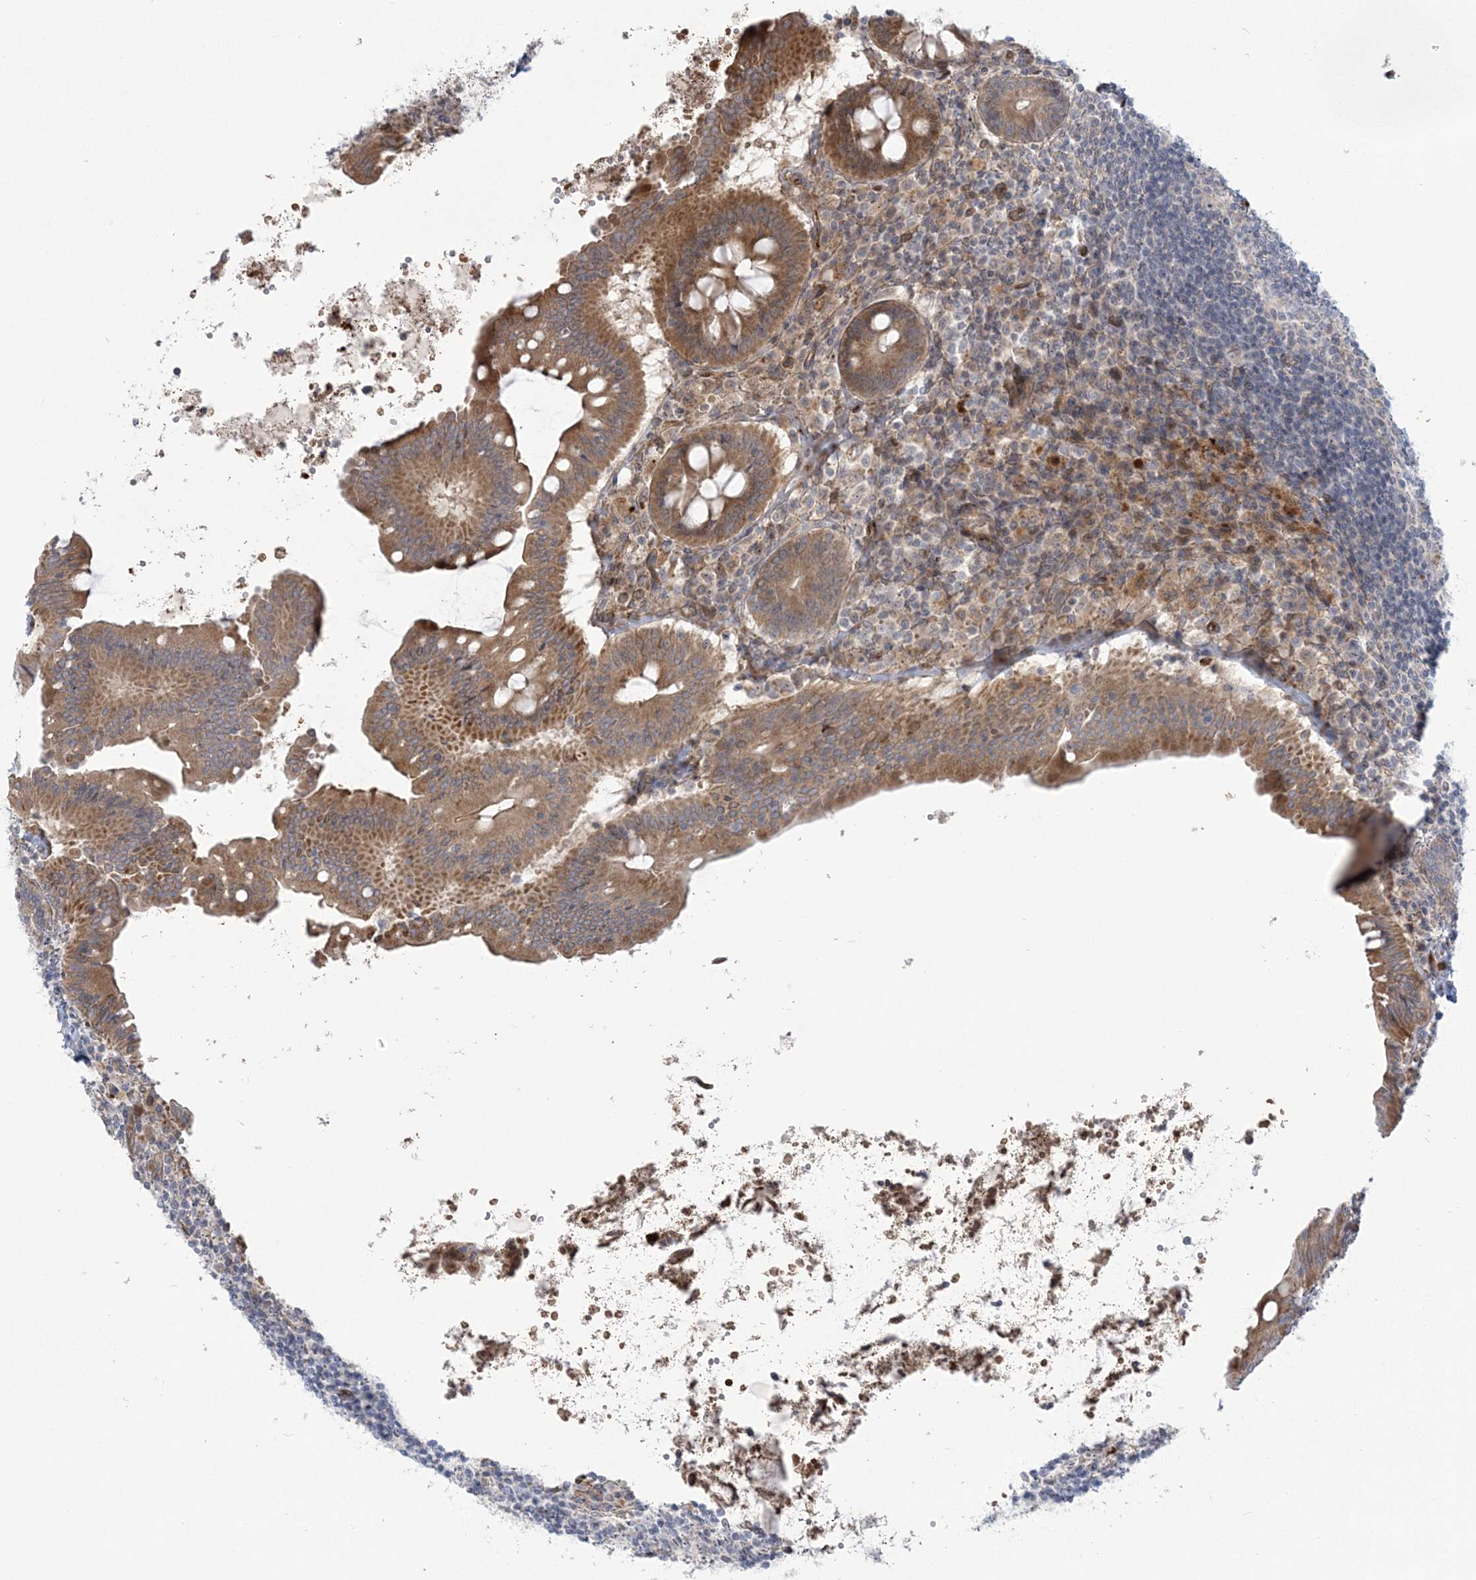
{"staining": {"intensity": "moderate", "quantity": ">75%", "location": "cytoplasmic/membranous"}, "tissue": "appendix", "cell_type": "Glandular cells", "image_type": "normal", "snomed": [{"axis": "morphology", "description": "Normal tissue, NOS"}, {"axis": "topography", "description": "Appendix"}], "caption": "Protein expression analysis of benign human appendix reveals moderate cytoplasmic/membranous expression in about >75% of glandular cells. (DAB (3,3'-diaminobenzidine) IHC with brightfield microscopy, high magnification).", "gene": "NUDT9", "patient": {"sex": "female", "age": 54}}